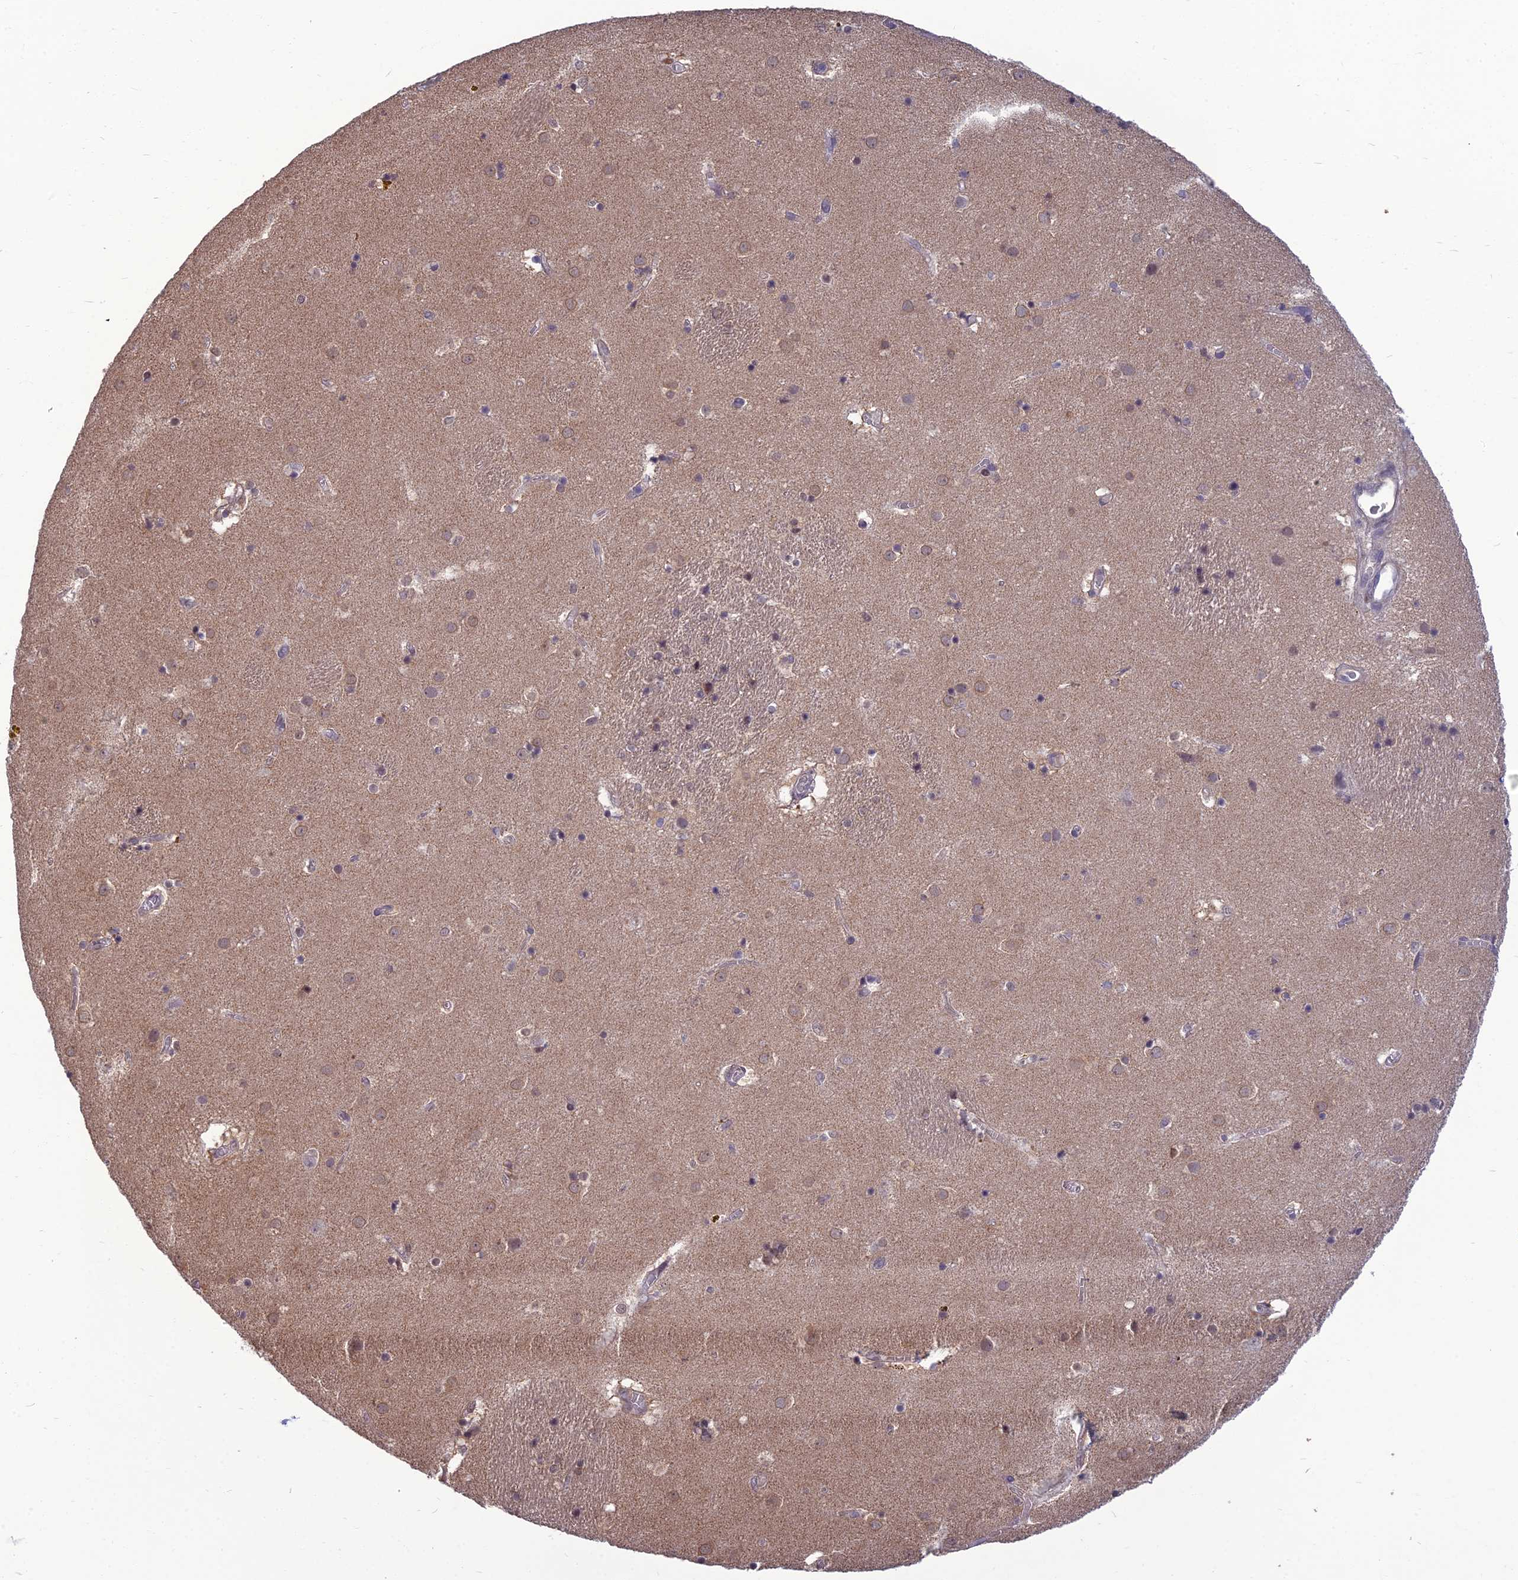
{"staining": {"intensity": "moderate", "quantity": "<25%", "location": "nuclear"}, "tissue": "caudate", "cell_type": "Glial cells", "image_type": "normal", "snomed": [{"axis": "morphology", "description": "Normal tissue, NOS"}, {"axis": "topography", "description": "Lateral ventricle wall"}], "caption": "A low amount of moderate nuclear staining is identified in about <25% of glial cells in benign caudate.", "gene": "NR4A3", "patient": {"sex": "male", "age": 70}}